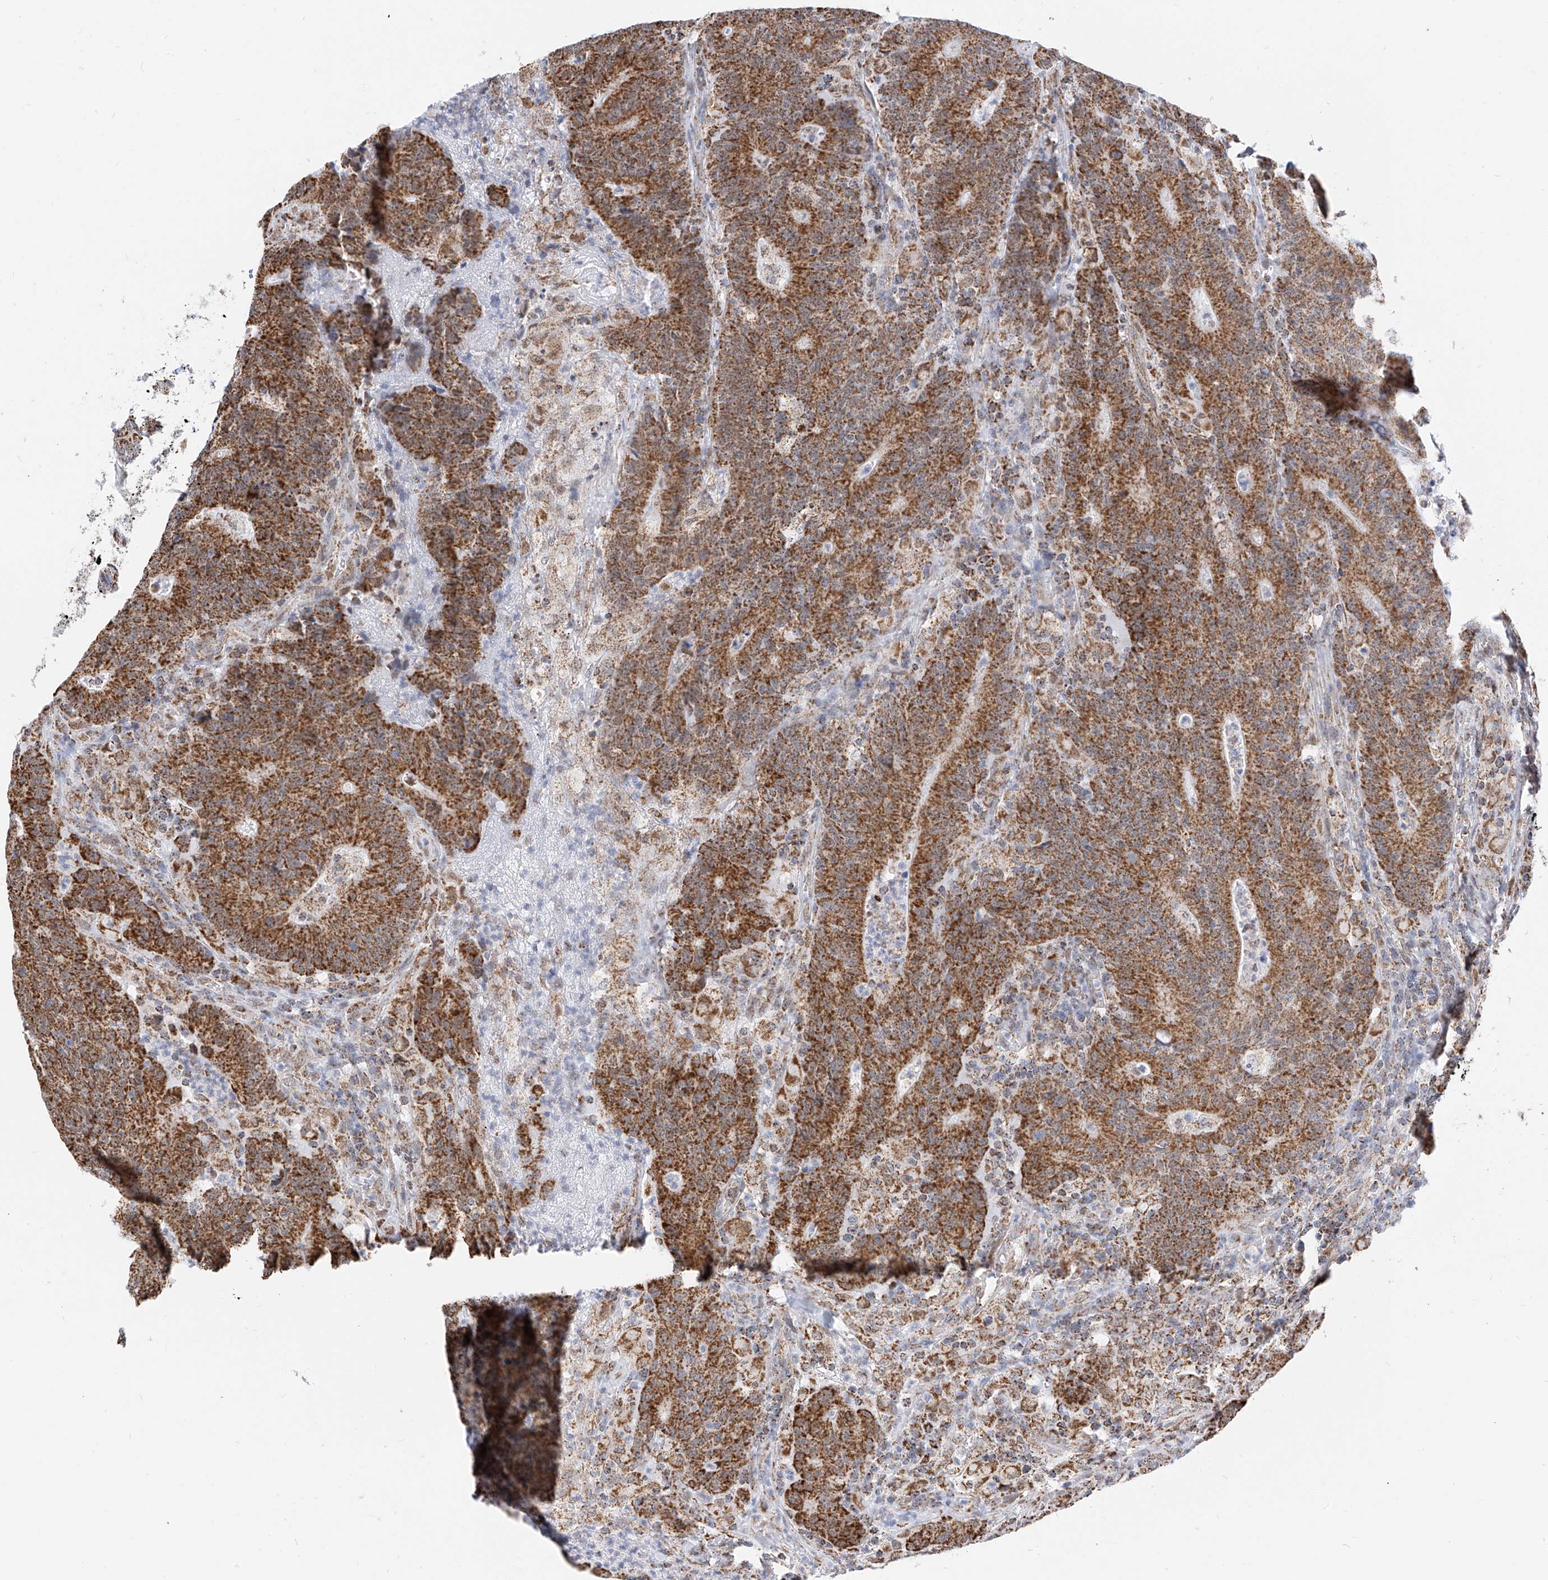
{"staining": {"intensity": "moderate", "quantity": ">75%", "location": "cytoplasmic/membranous"}, "tissue": "colorectal cancer", "cell_type": "Tumor cells", "image_type": "cancer", "snomed": [{"axis": "morphology", "description": "Normal tissue, NOS"}, {"axis": "morphology", "description": "Adenocarcinoma, NOS"}, {"axis": "topography", "description": "Colon"}], "caption": "Immunohistochemical staining of human colorectal cancer shows medium levels of moderate cytoplasmic/membranous positivity in approximately >75% of tumor cells.", "gene": "NALCN", "patient": {"sex": "female", "age": 75}}